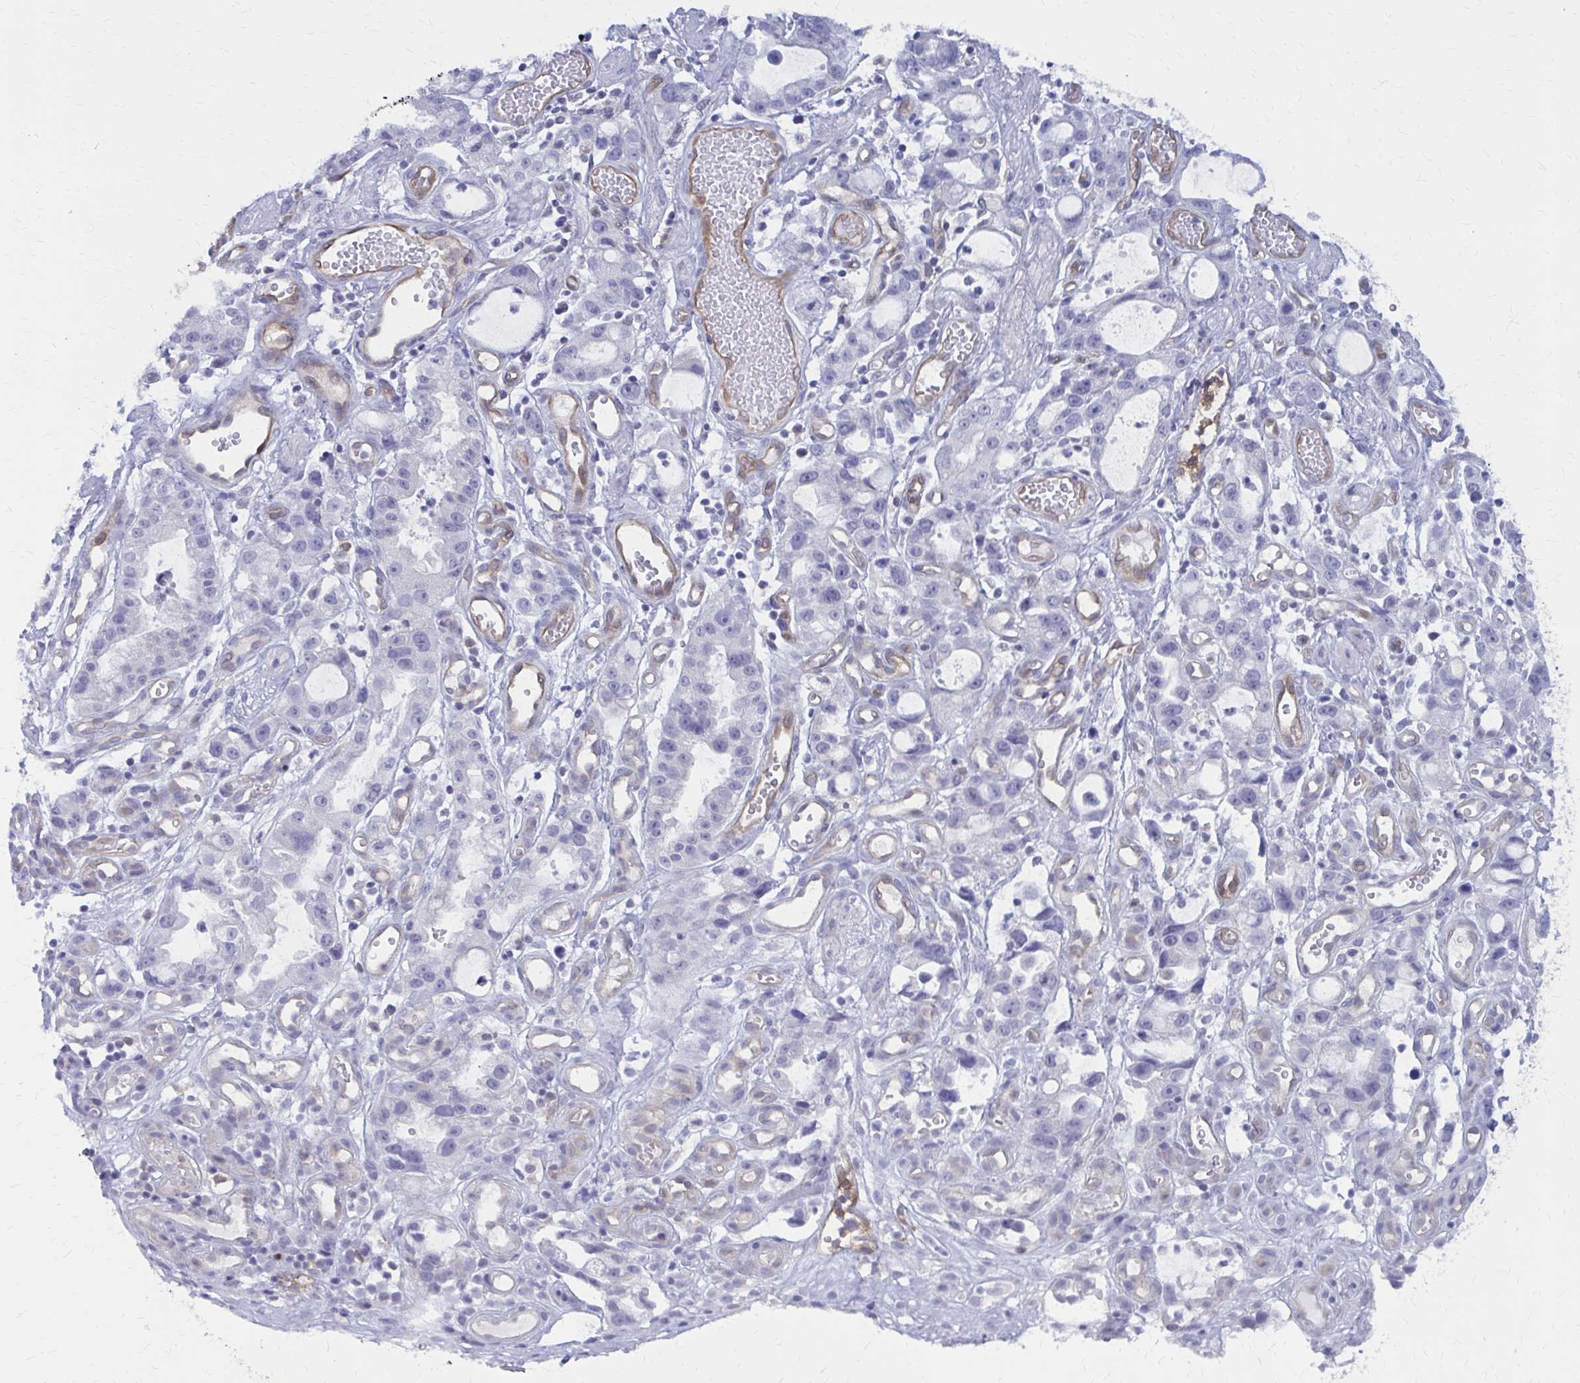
{"staining": {"intensity": "negative", "quantity": "none", "location": "none"}, "tissue": "stomach cancer", "cell_type": "Tumor cells", "image_type": "cancer", "snomed": [{"axis": "morphology", "description": "Adenocarcinoma, NOS"}, {"axis": "topography", "description": "Stomach"}], "caption": "Immunohistochemical staining of stomach cancer shows no significant expression in tumor cells. (DAB IHC, high magnification).", "gene": "CLIC2", "patient": {"sex": "male", "age": 55}}